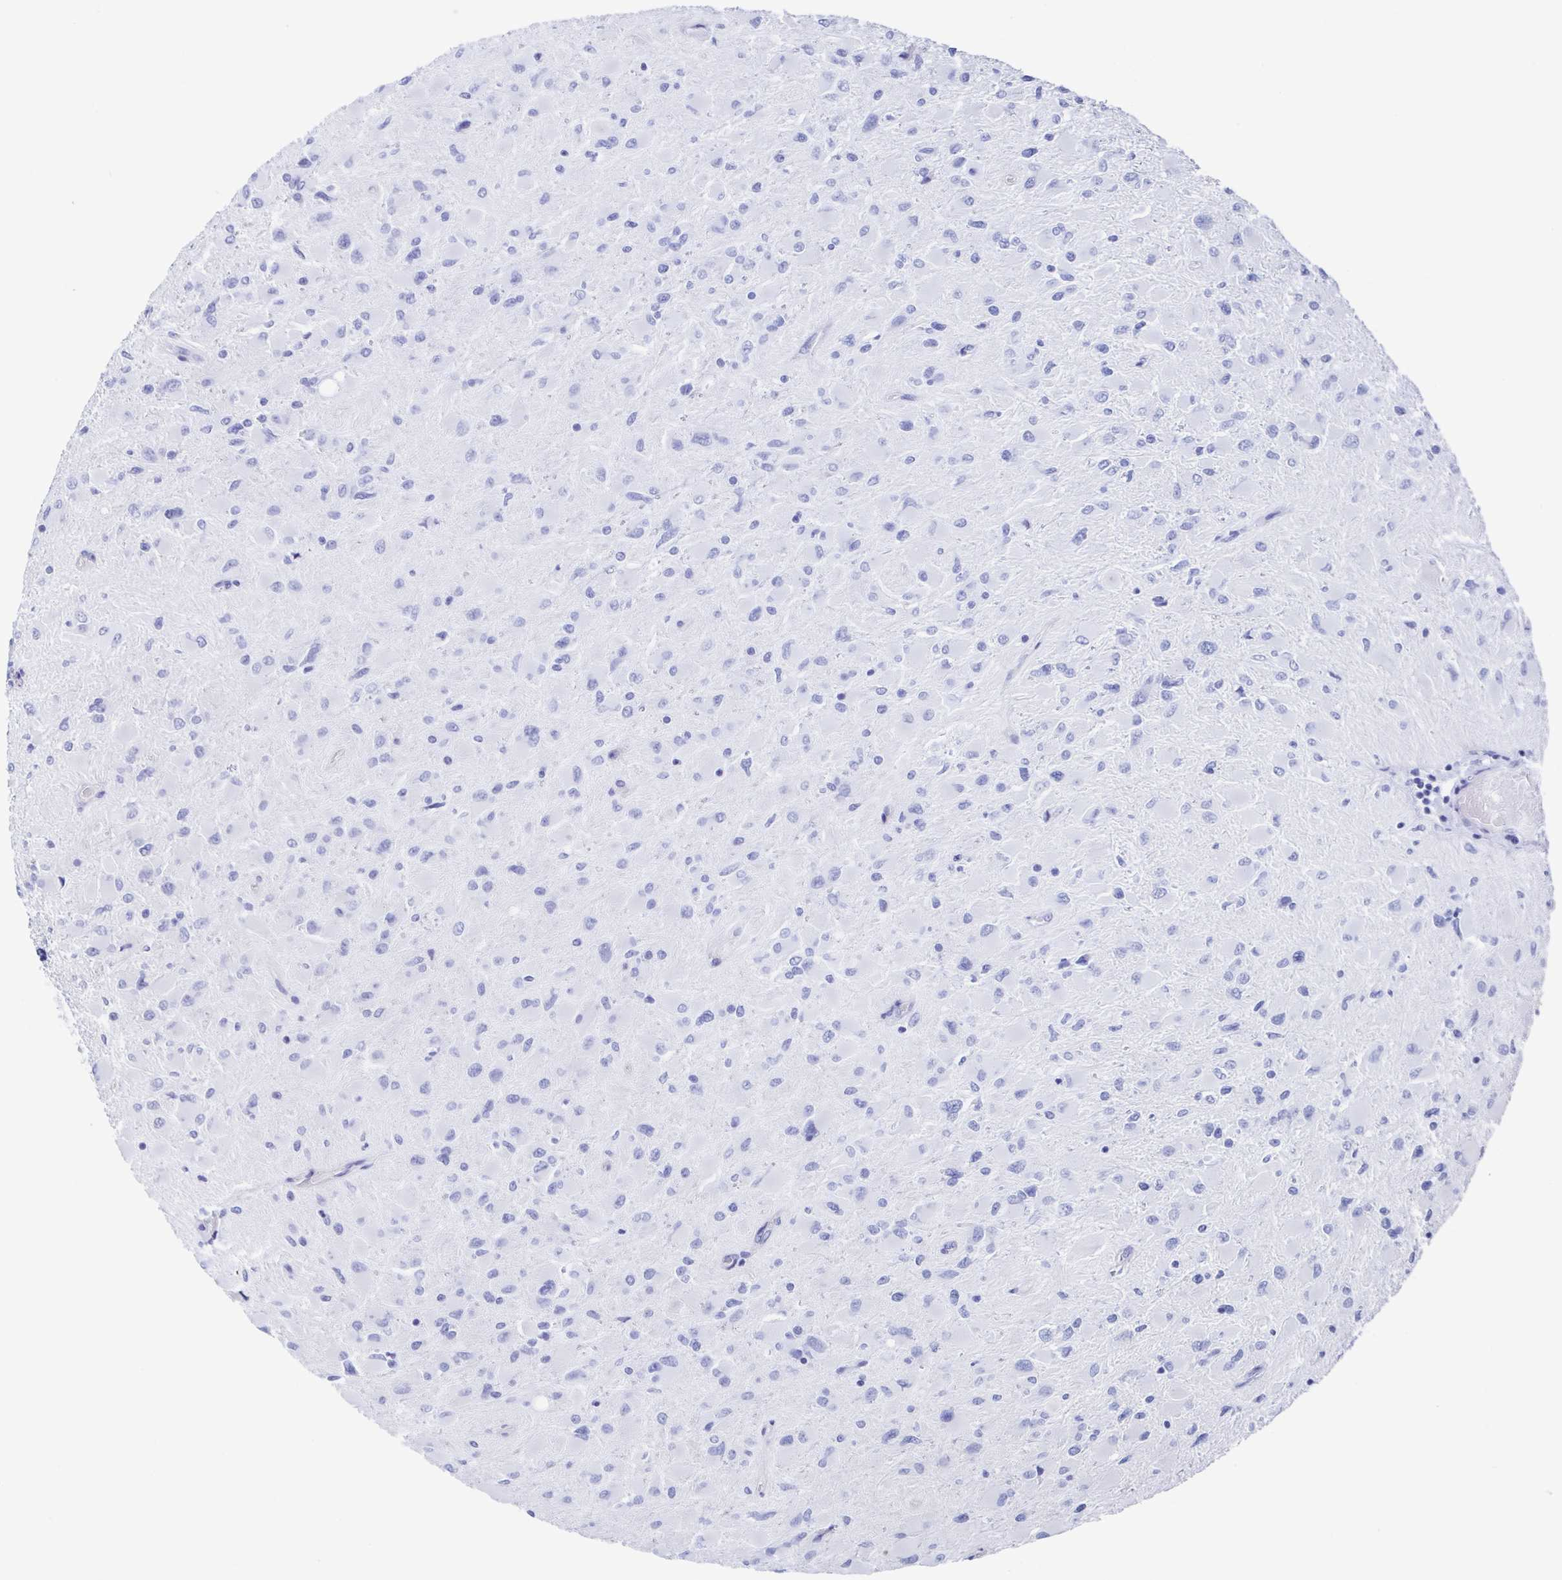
{"staining": {"intensity": "negative", "quantity": "none", "location": "none"}, "tissue": "glioma", "cell_type": "Tumor cells", "image_type": "cancer", "snomed": [{"axis": "morphology", "description": "Glioma, malignant, High grade"}, {"axis": "topography", "description": "Cerebral cortex"}], "caption": "Immunohistochemical staining of human glioma displays no significant expression in tumor cells.", "gene": "KLC3", "patient": {"sex": "female", "age": 36}}